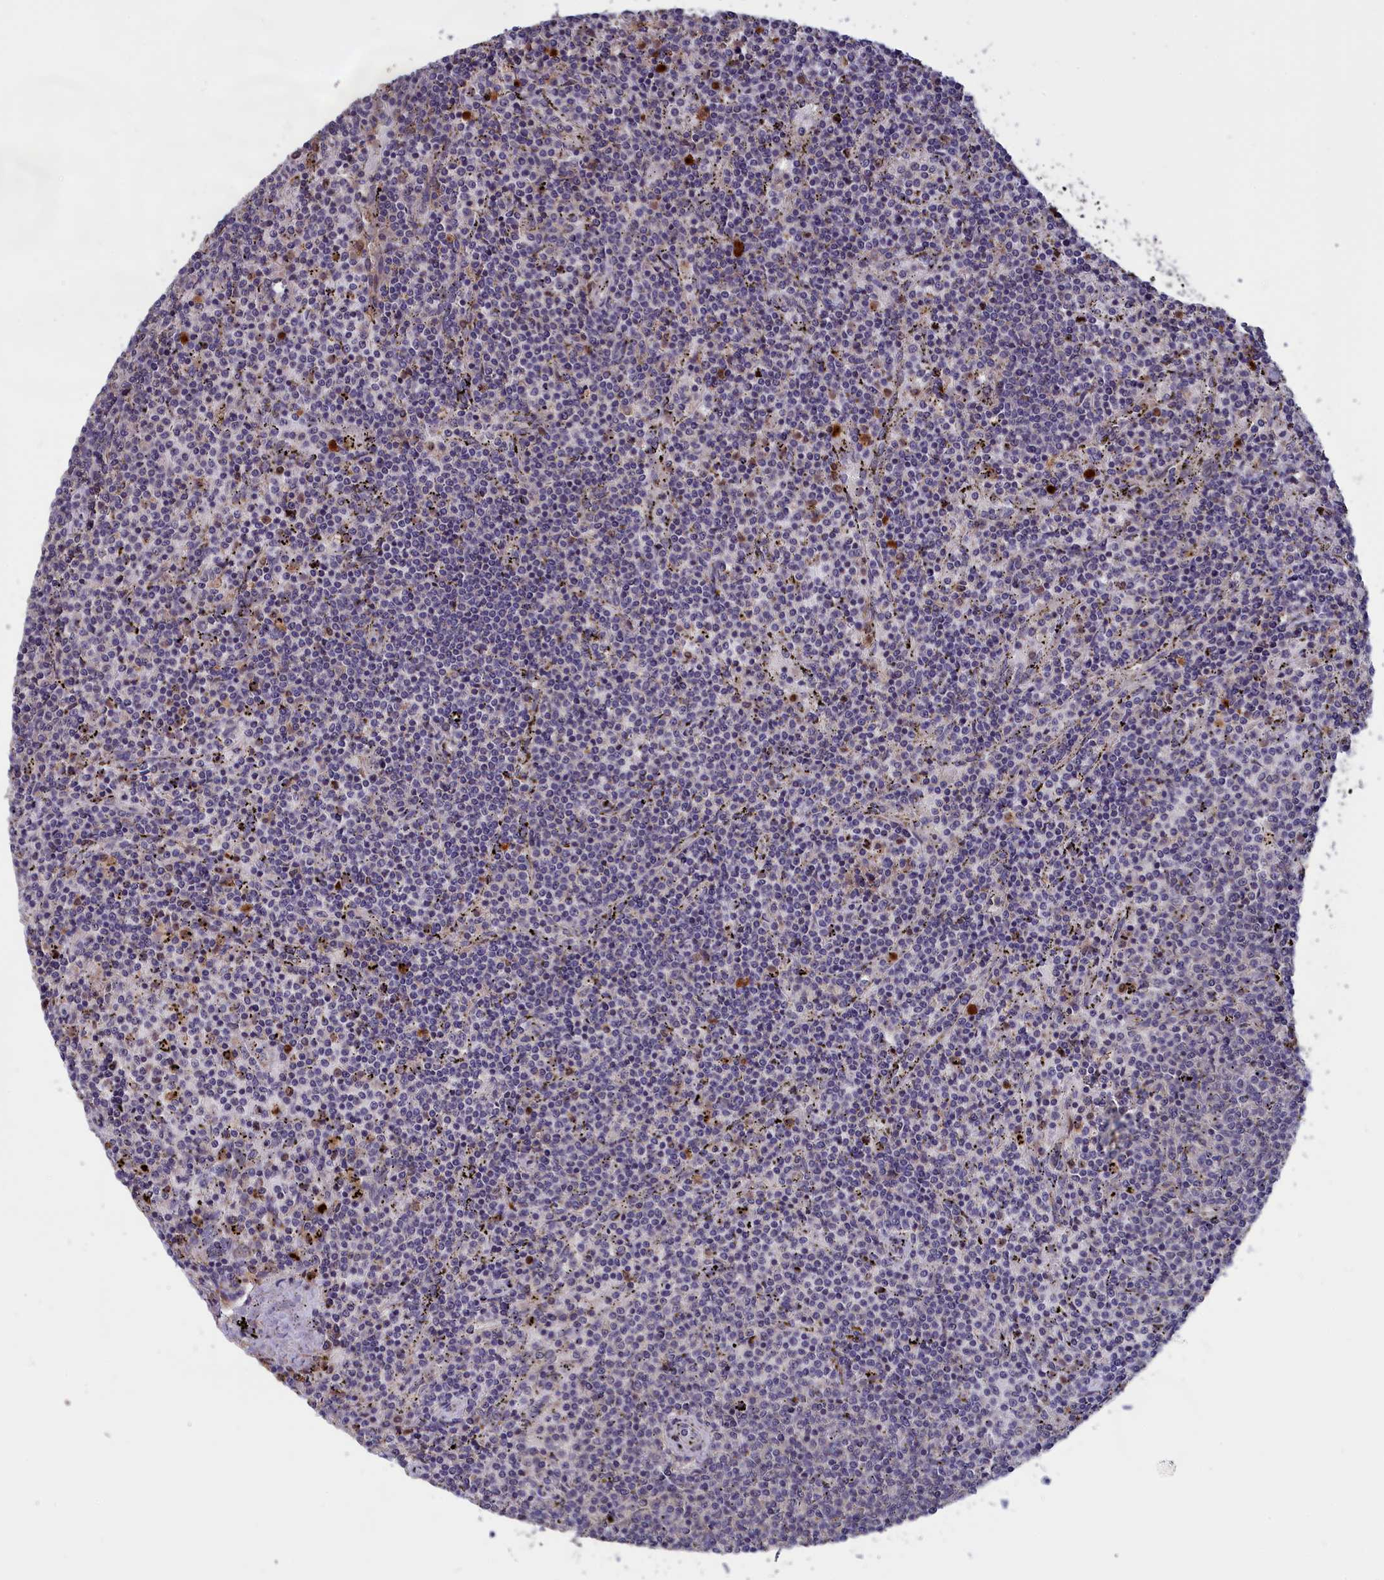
{"staining": {"intensity": "negative", "quantity": "none", "location": "none"}, "tissue": "lymphoma", "cell_type": "Tumor cells", "image_type": "cancer", "snomed": [{"axis": "morphology", "description": "Malignant lymphoma, non-Hodgkin's type, Low grade"}, {"axis": "topography", "description": "Spleen"}], "caption": "A micrograph of malignant lymphoma, non-Hodgkin's type (low-grade) stained for a protein demonstrates no brown staining in tumor cells.", "gene": "EPB41L4B", "patient": {"sex": "female", "age": 50}}